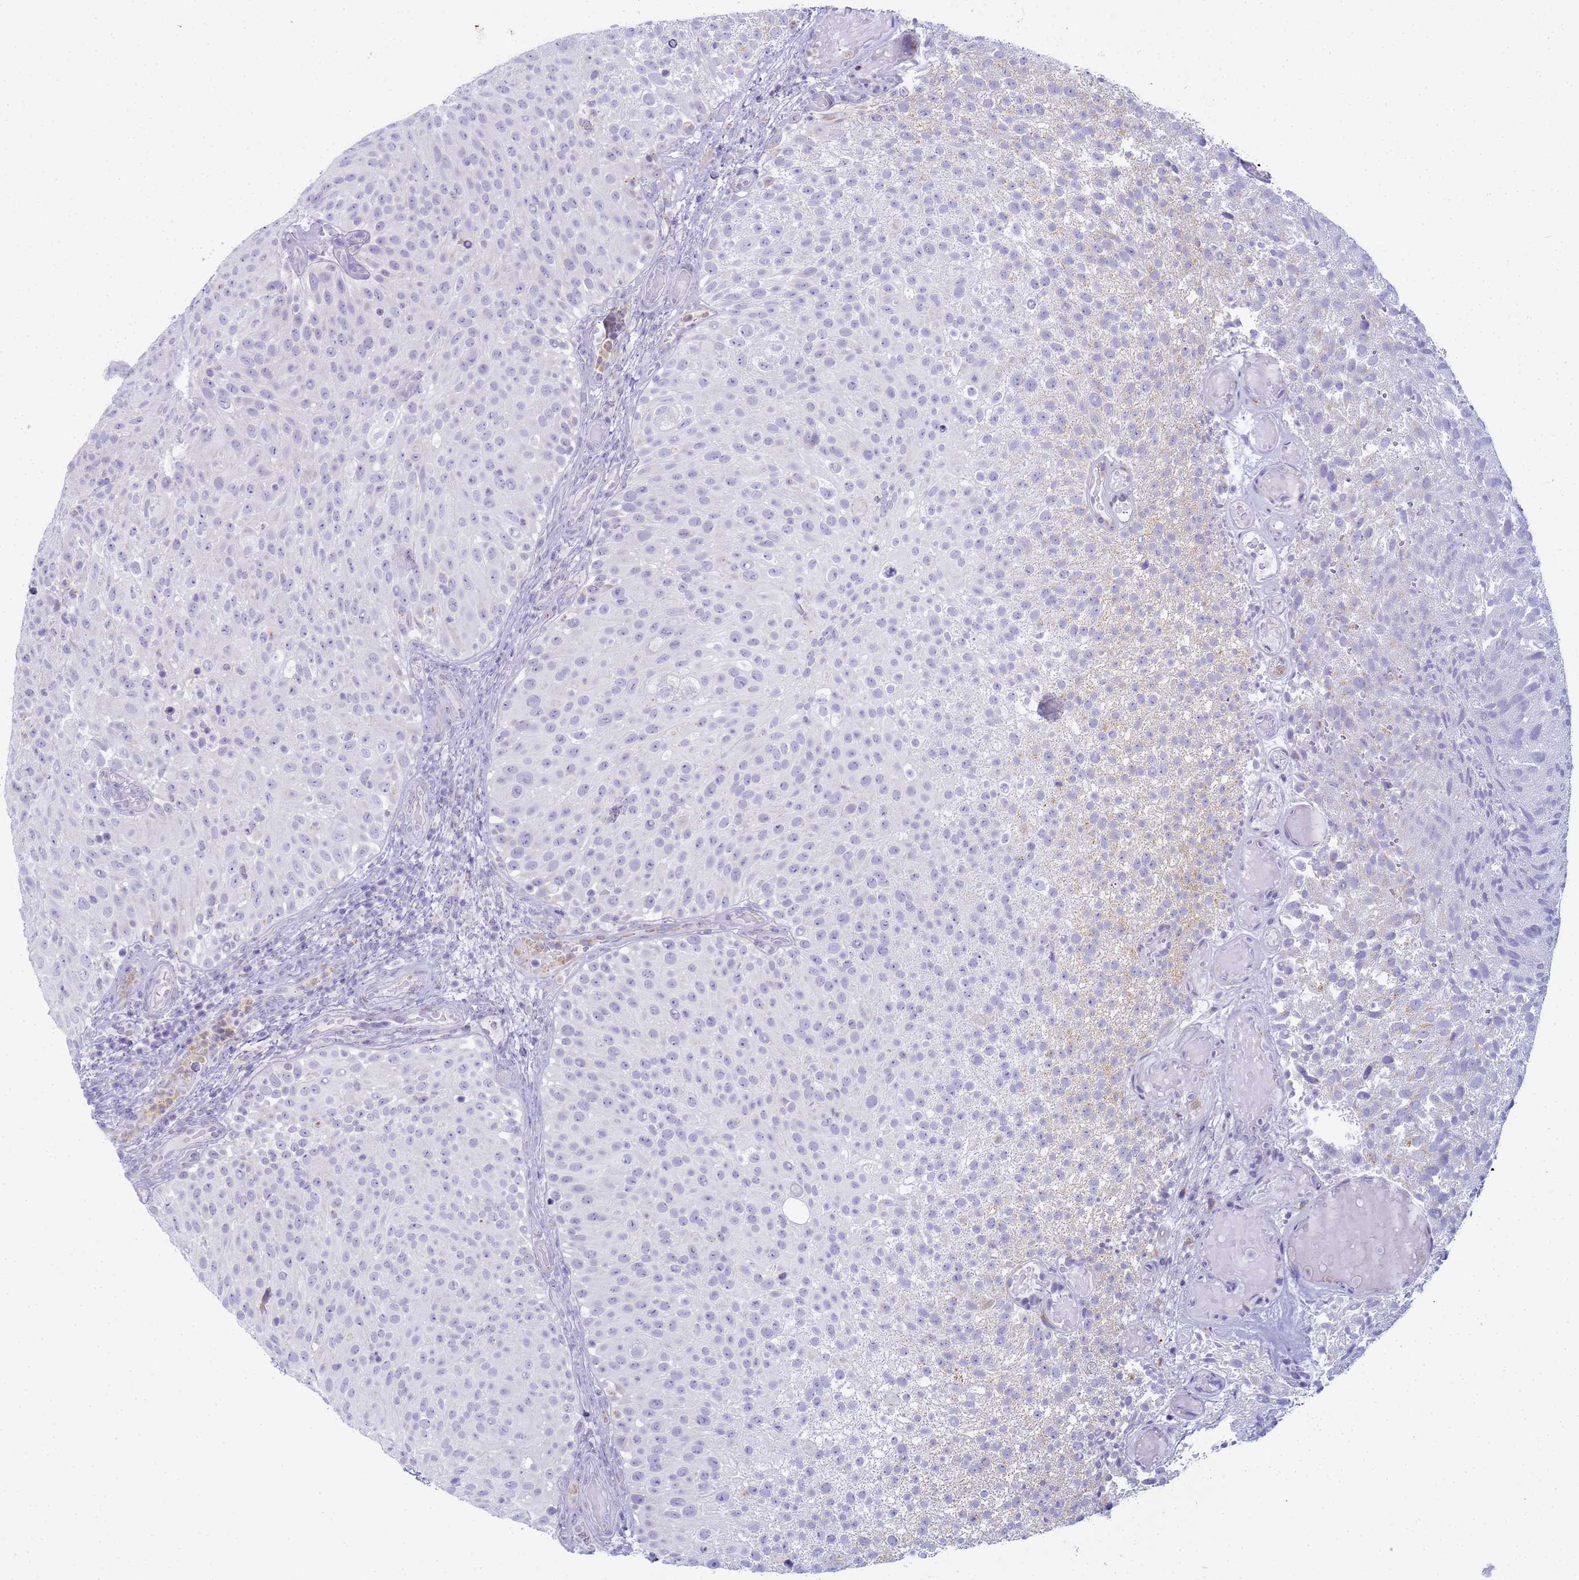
{"staining": {"intensity": "negative", "quantity": "none", "location": "none"}, "tissue": "urothelial cancer", "cell_type": "Tumor cells", "image_type": "cancer", "snomed": [{"axis": "morphology", "description": "Urothelial carcinoma, Low grade"}, {"axis": "topography", "description": "Urinary bladder"}], "caption": "Tumor cells show no significant protein staining in urothelial carcinoma (low-grade). (DAB (3,3'-diaminobenzidine) immunohistochemistry visualized using brightfield microscopy, high magnification).", "gene": "CR1", "patient": {"sex": "male", "age": 78}}